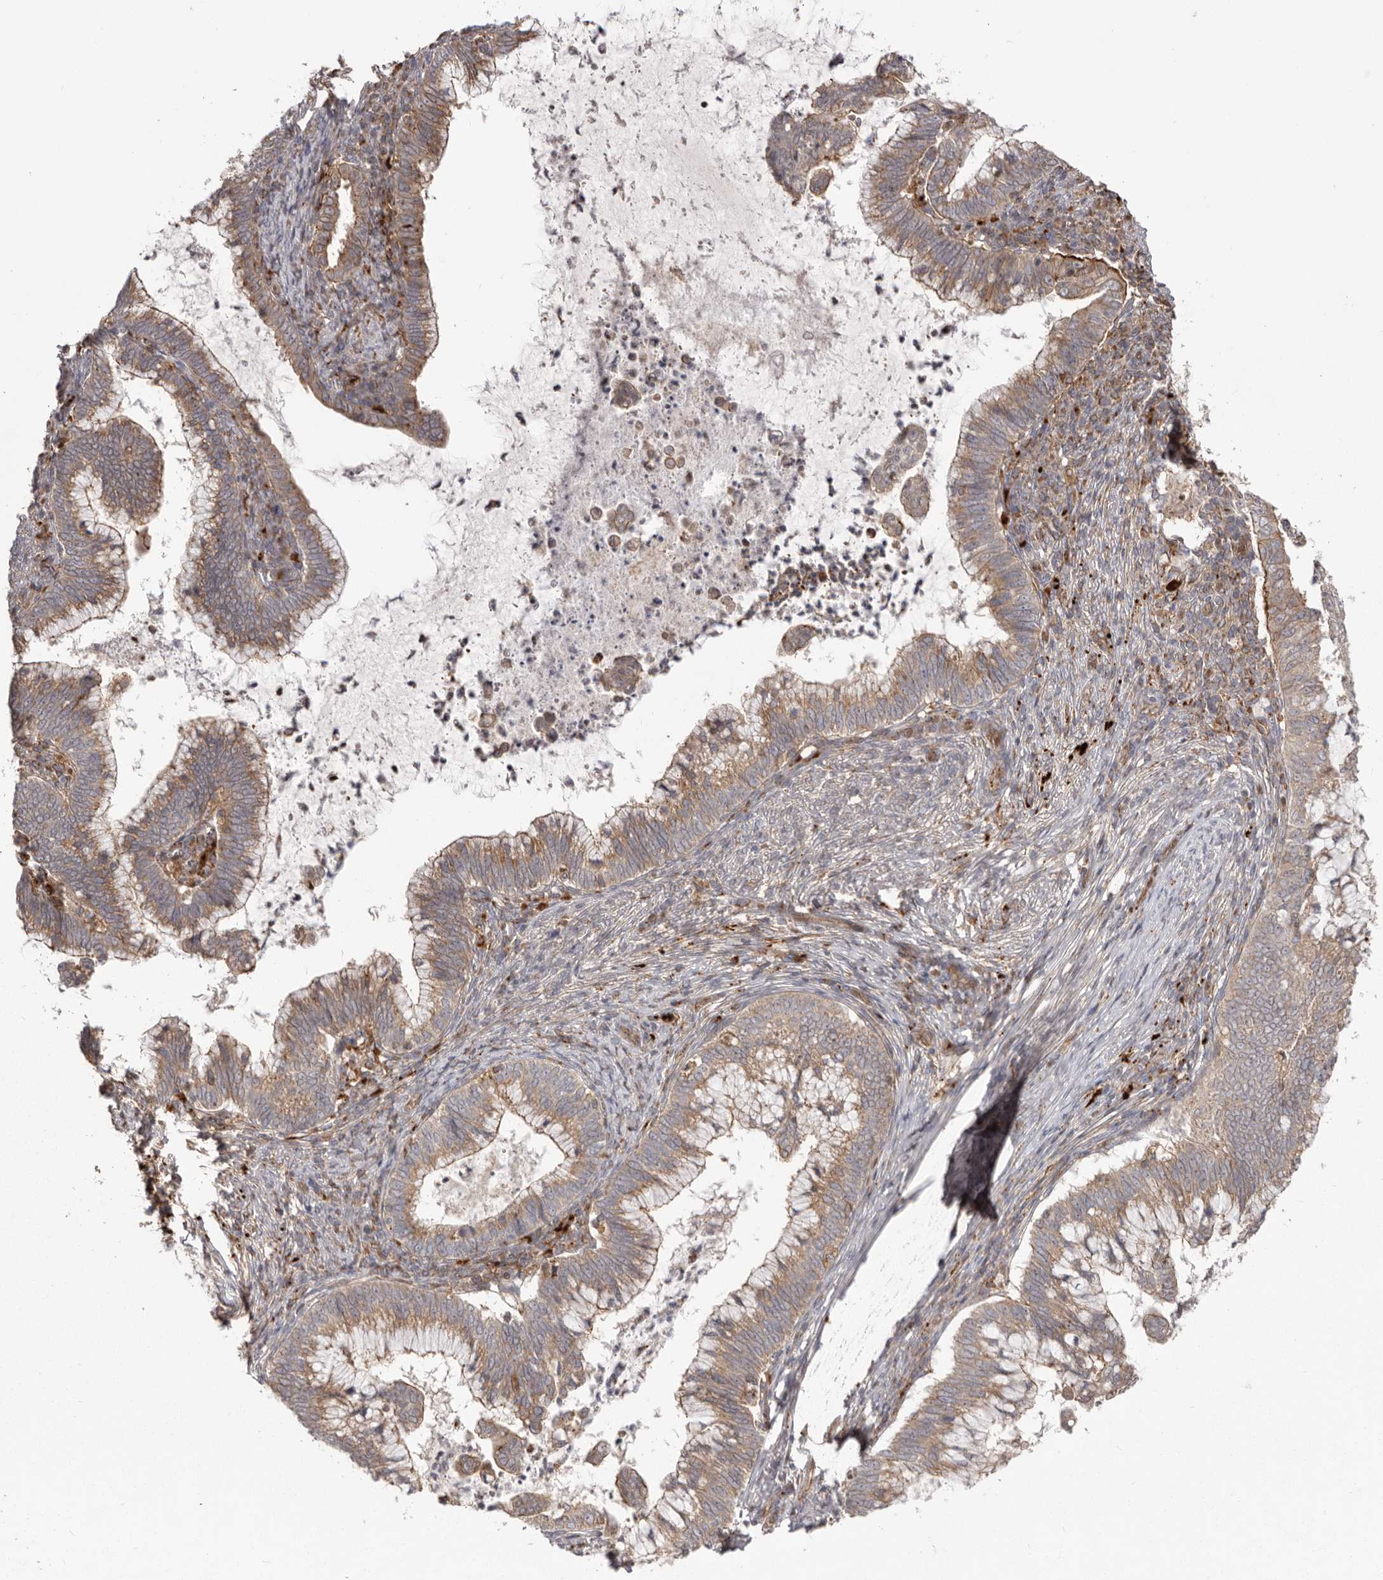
{"staining": {"intensity": "moderate", "quantity": ">75%", "location": "cytoplasmic/membranous"}, "tissue": "cervical cancer", "cell_type": "Tumor cells", "image_type": "cancer", "snomed": [{"axis": "morphology", "description": "Adenocarcinoma, NOS"}, {"axis": "topography", "description": "Cervix"}], "caption": "Immunohistochemistry staining of cervical adenocarcinoma, which shows medium levels of moderate cytoplasmic/membranous expression in approximately >75% of tumor cells indicating moderate cytoplasmic/membranous protein expression. The staining was performed using DAB (3,3'-diaminobenzidine) (brown) for protein detection and nuclei were counterstained in hematoxylin (blue).", "gene": "NUP43", "patient": {"sex": "female", "age": 36}}